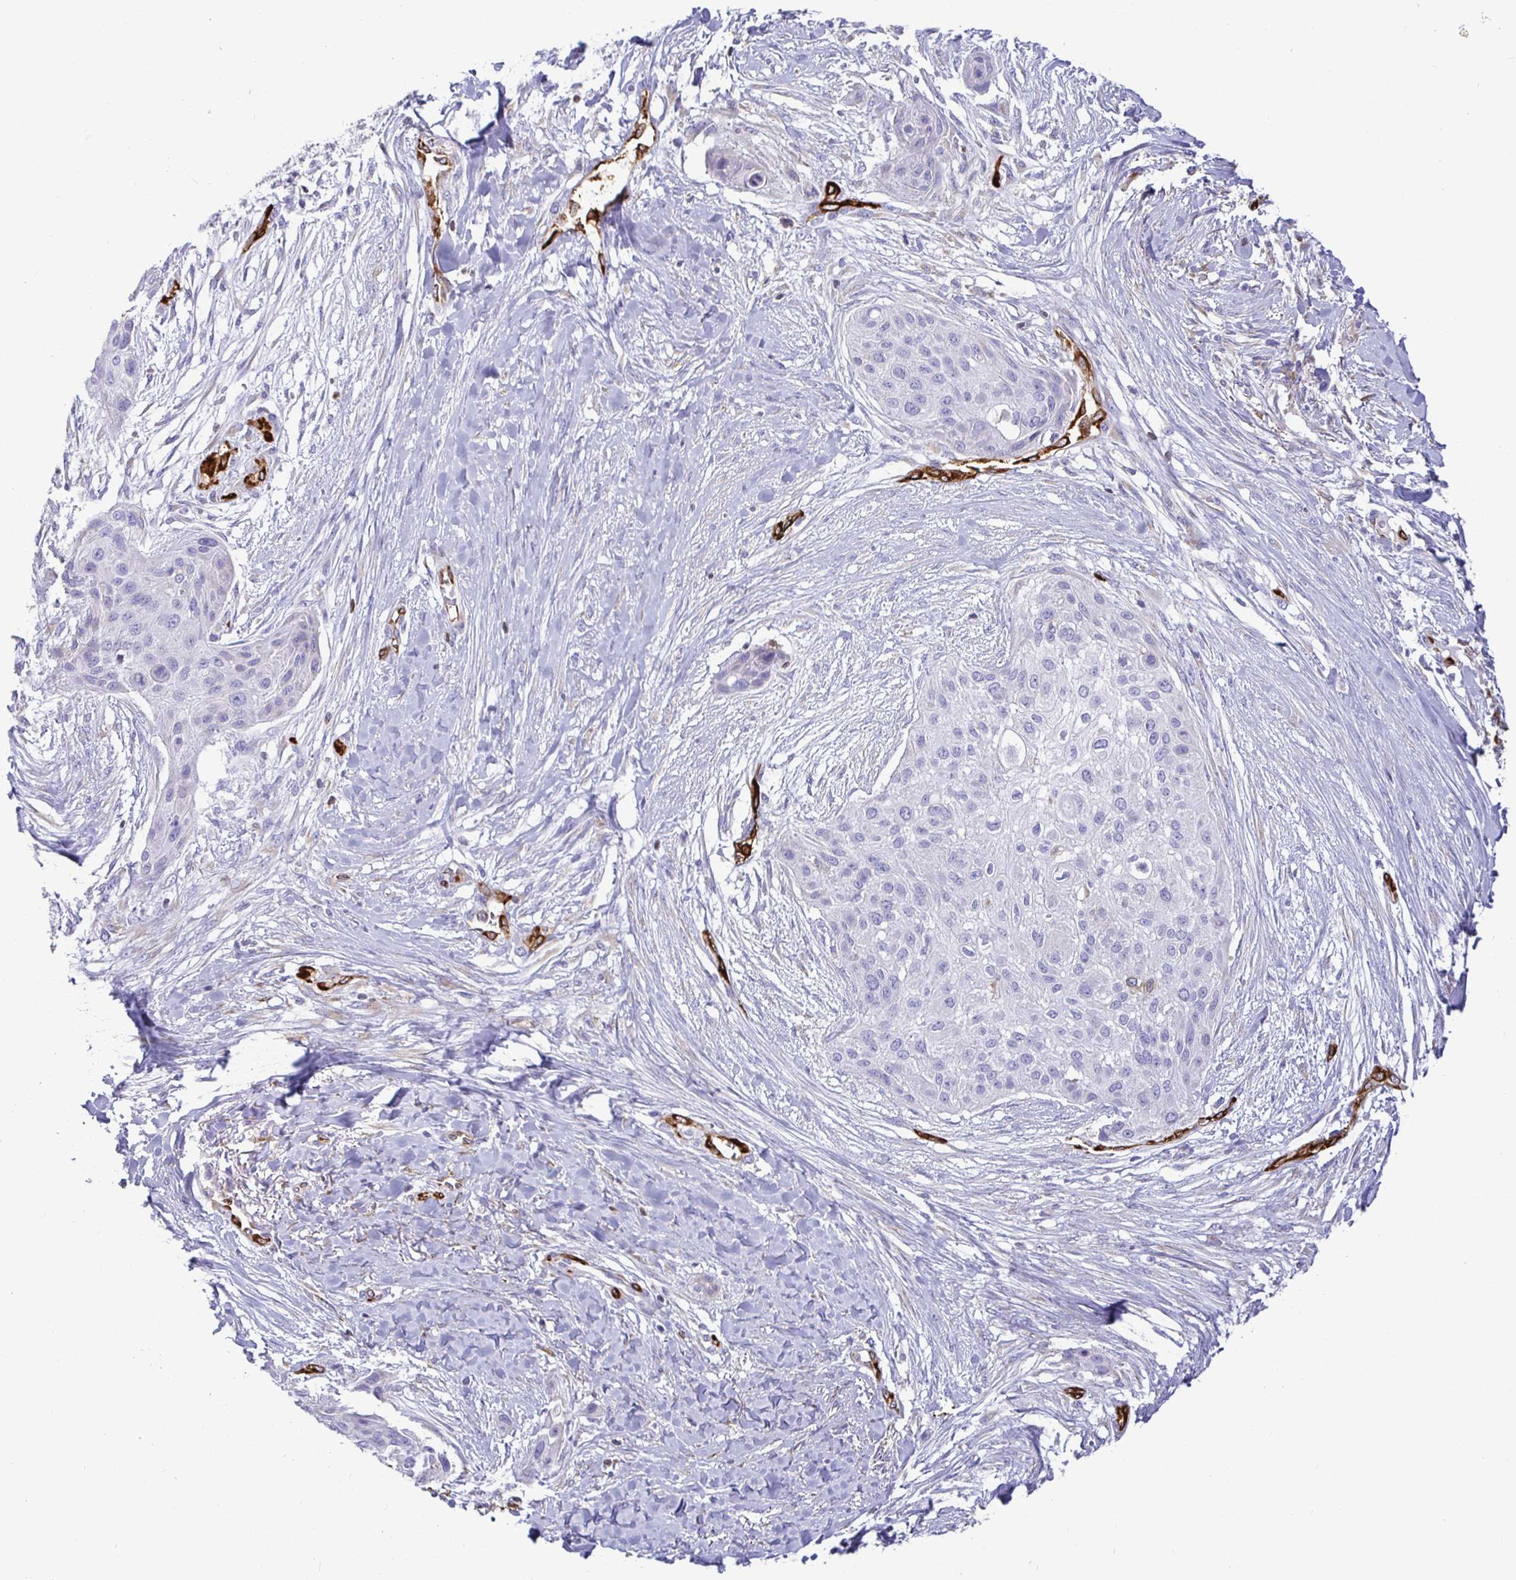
{"staining": {"intensity": "negative", "quantity": "none", "location": "none"}, "tissue": "skin cancer", "cell_type": "Tumor cells", "image_type": "cancer", "snomed": [{"axis": "morphology", "description": "Squamous cell carcinoma, NOS"}, {"axis": "topography", "description": "Skin"}], "caption": "DAB immunohistochemical staining of human squamous cell carcinoma (skin) shows no significant staining in tumor cells.", "gene": "TP53I11", "patient": {"sex": "female", "age": 87}}